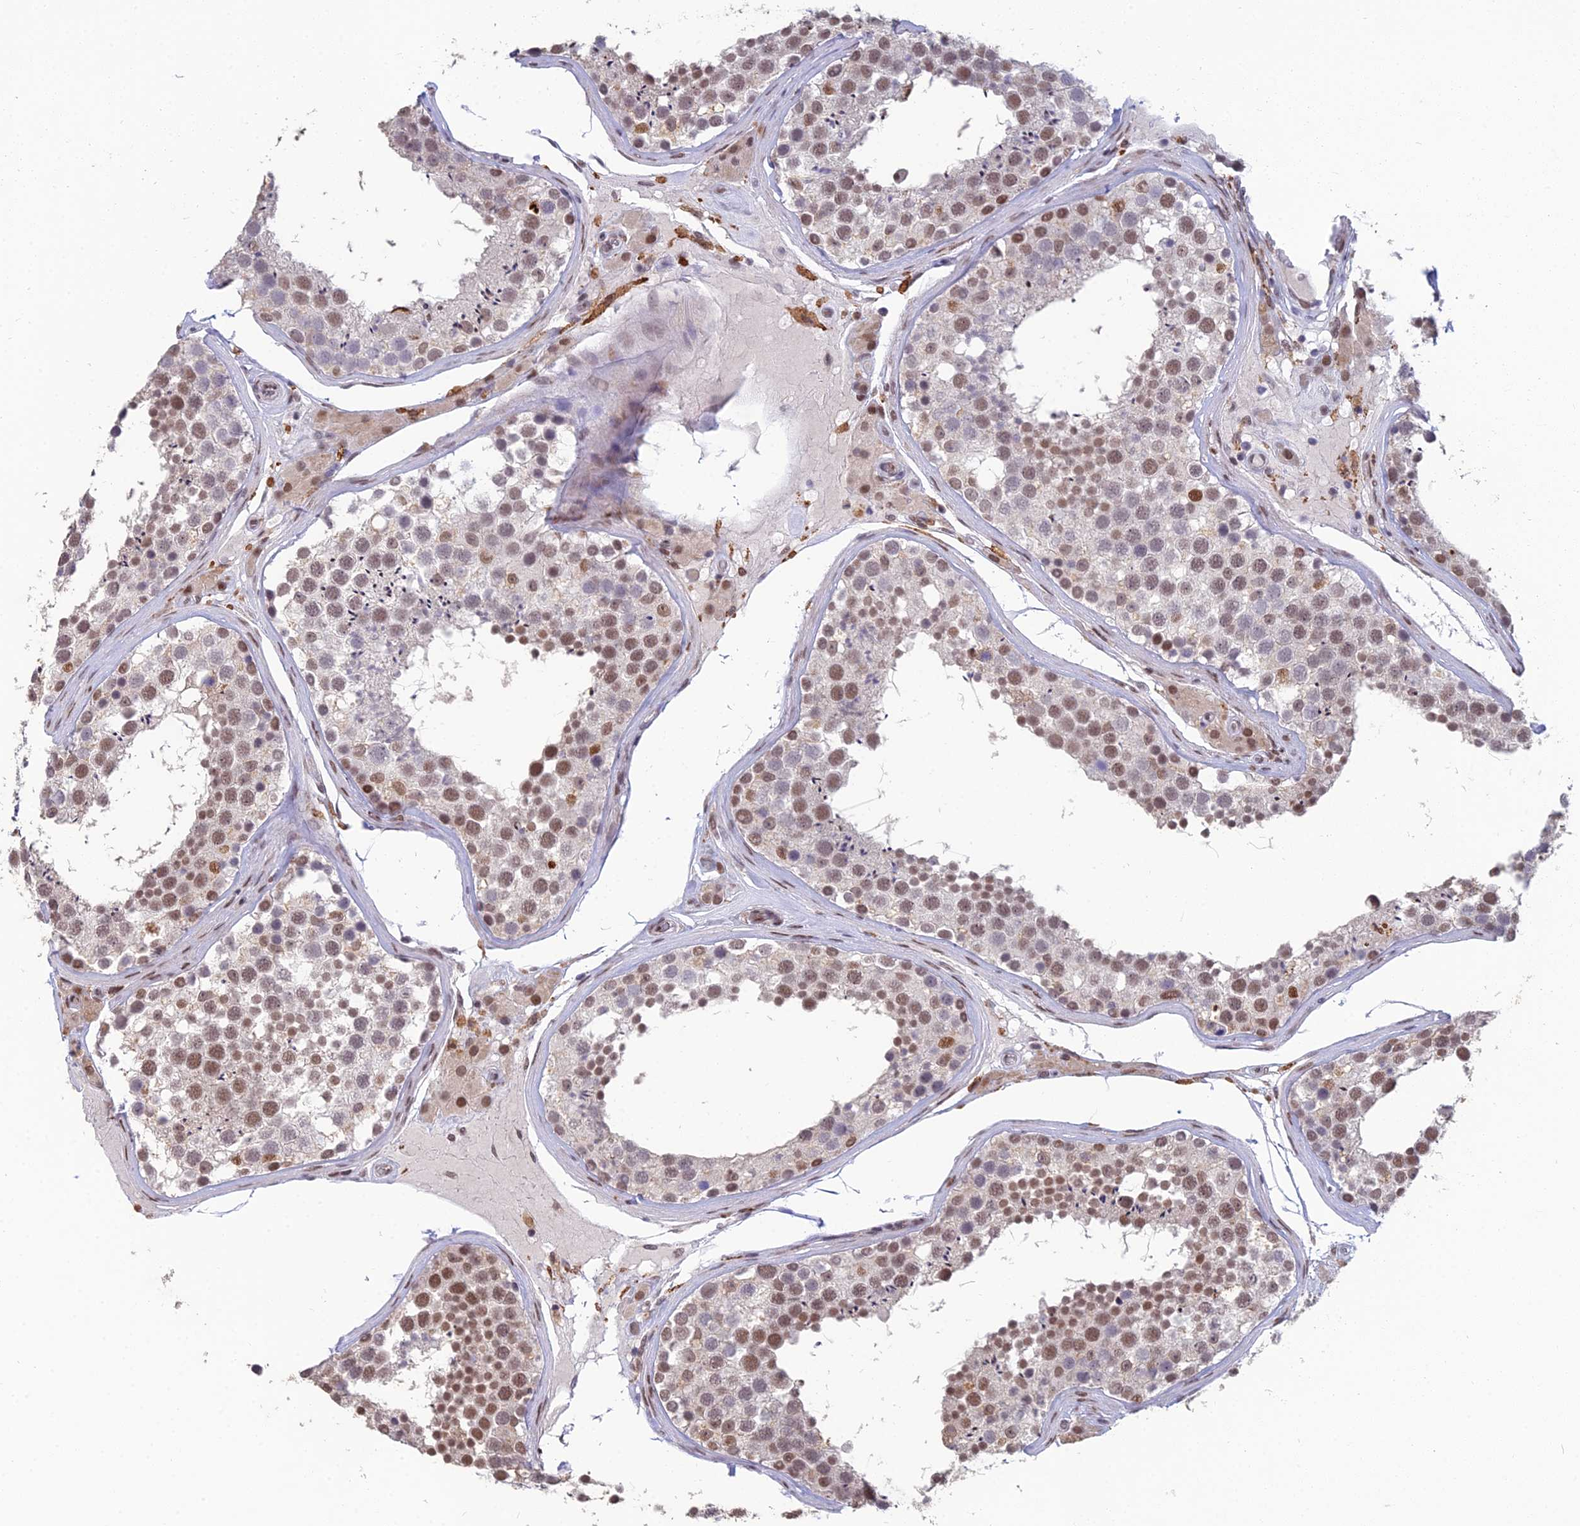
{"staining": {"intensity": "moderate", "quantity": "25%-75%", "location": "nuclear"}, "tissue": "testis", "cell_type": "Cells in seminiferous ducts", "image_type": "normal", "snomed": [{"axis": "morphology", "description": "Normal tissue, NOS"}, {"axis": "topography", "description": "Testis"}], "caption": "A medium amount of moderate nuclear positivity is identified in approximately 25%-75% of cells in seminiferous ducts in benign testis. (Stains: DAB in brown, nuclei in blue, Microscopy: brightfield microscopy at high magnification).", "gene": "ABHD17A", "patient": {"sex": "male", "age": 46}}